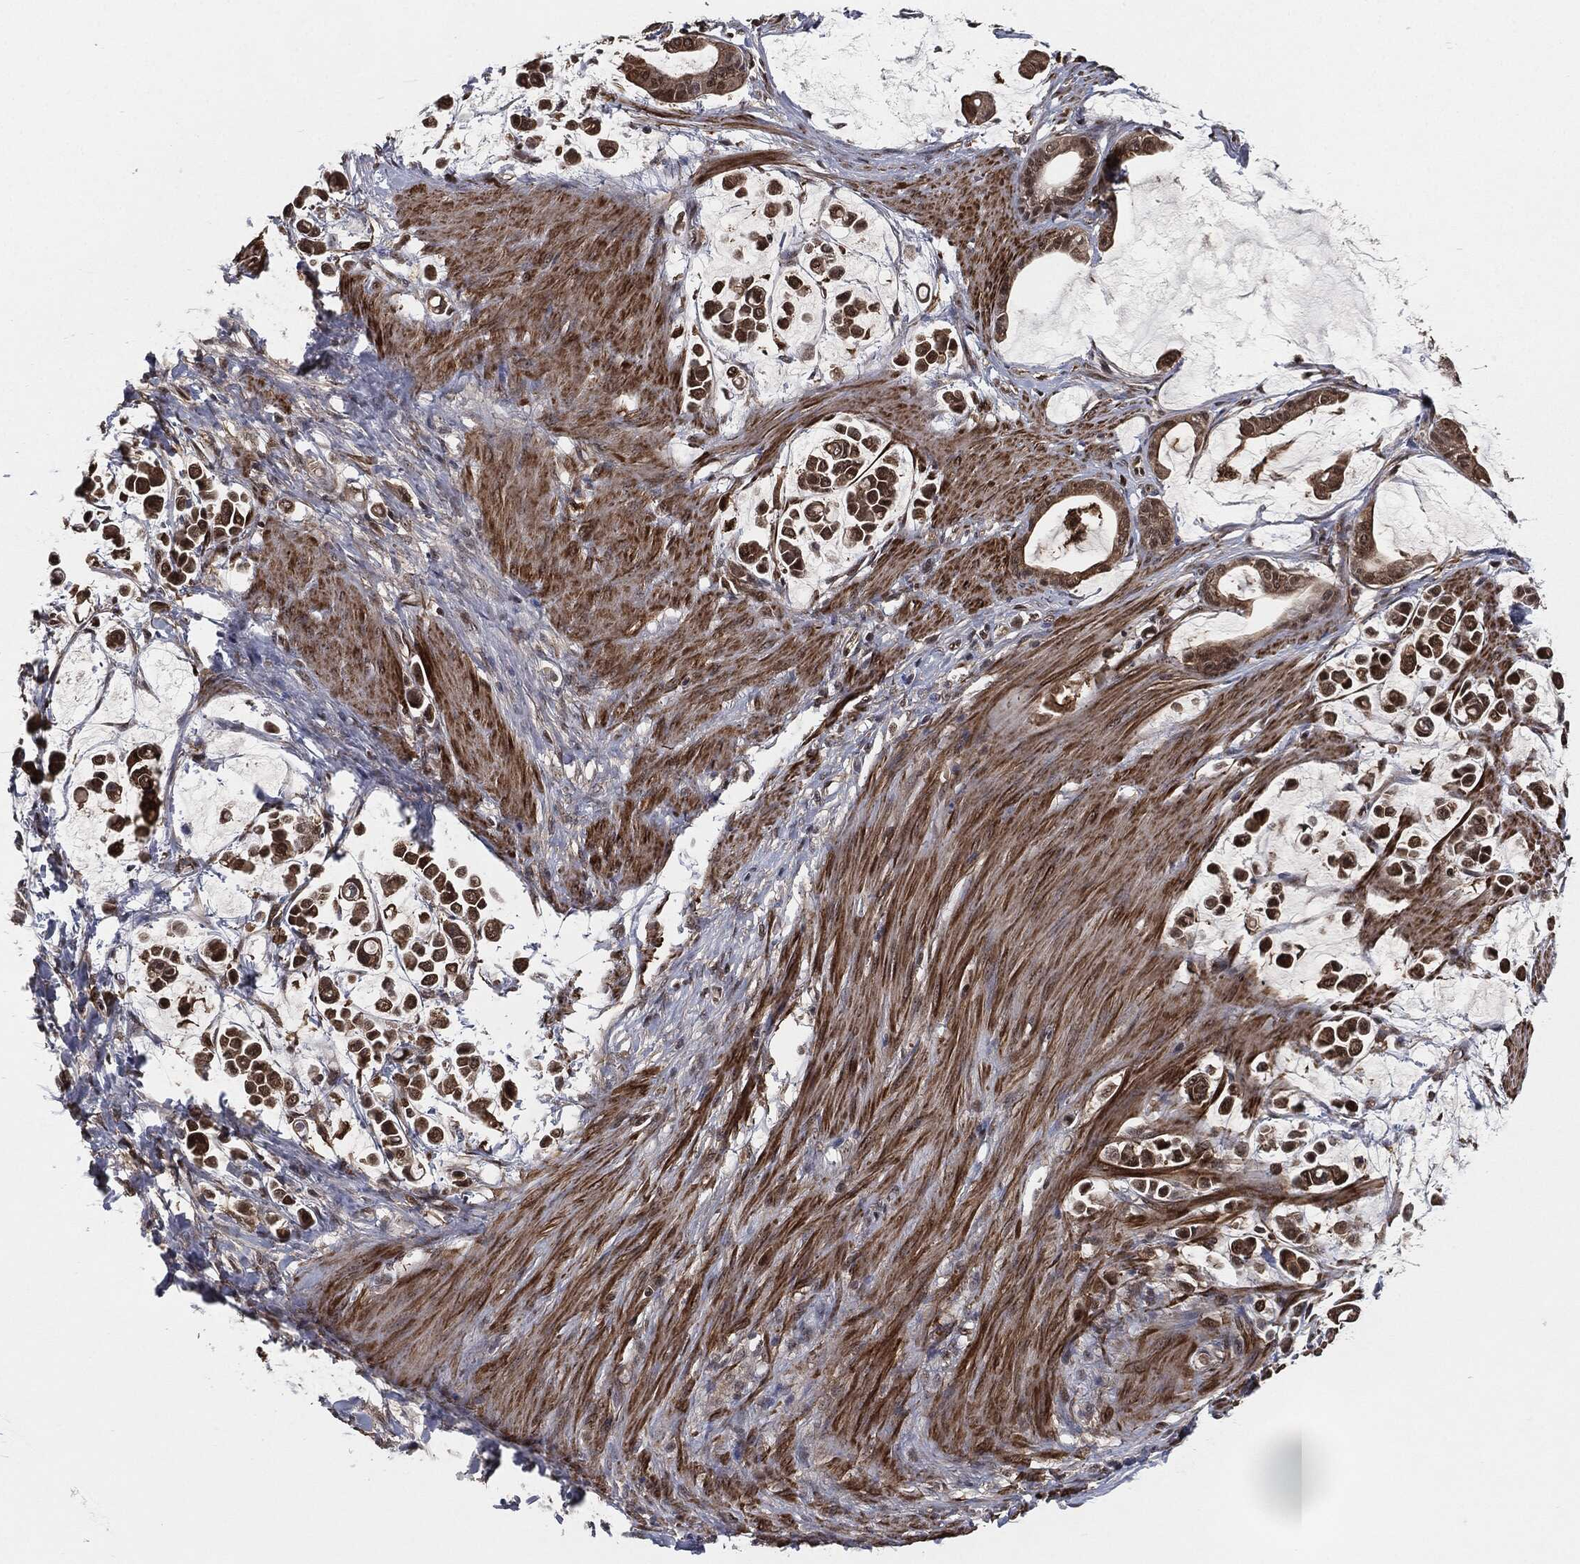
{"staining": {"intensity": "moderate", "quantity": ">75%", "location": "cytoplasmic/membranous"}, "tissue": "stomach cancer", "cell_type": "Tumor cells", "image_type": "cancer", "snomed": [{"axis": "morphology", "description": "Adenocarcinoma, NOS"}, {"axis": "topography", "description": "Stomach"}], "caption": "Immunohistochemical staining of human stomach adenocarcinoma displays medium levels of moderate cytoplasmic/membranous staining in about >75% of tumor cells.", "gene": "CAPRIN2", "patient": {"sex": "male", "age": 82}}